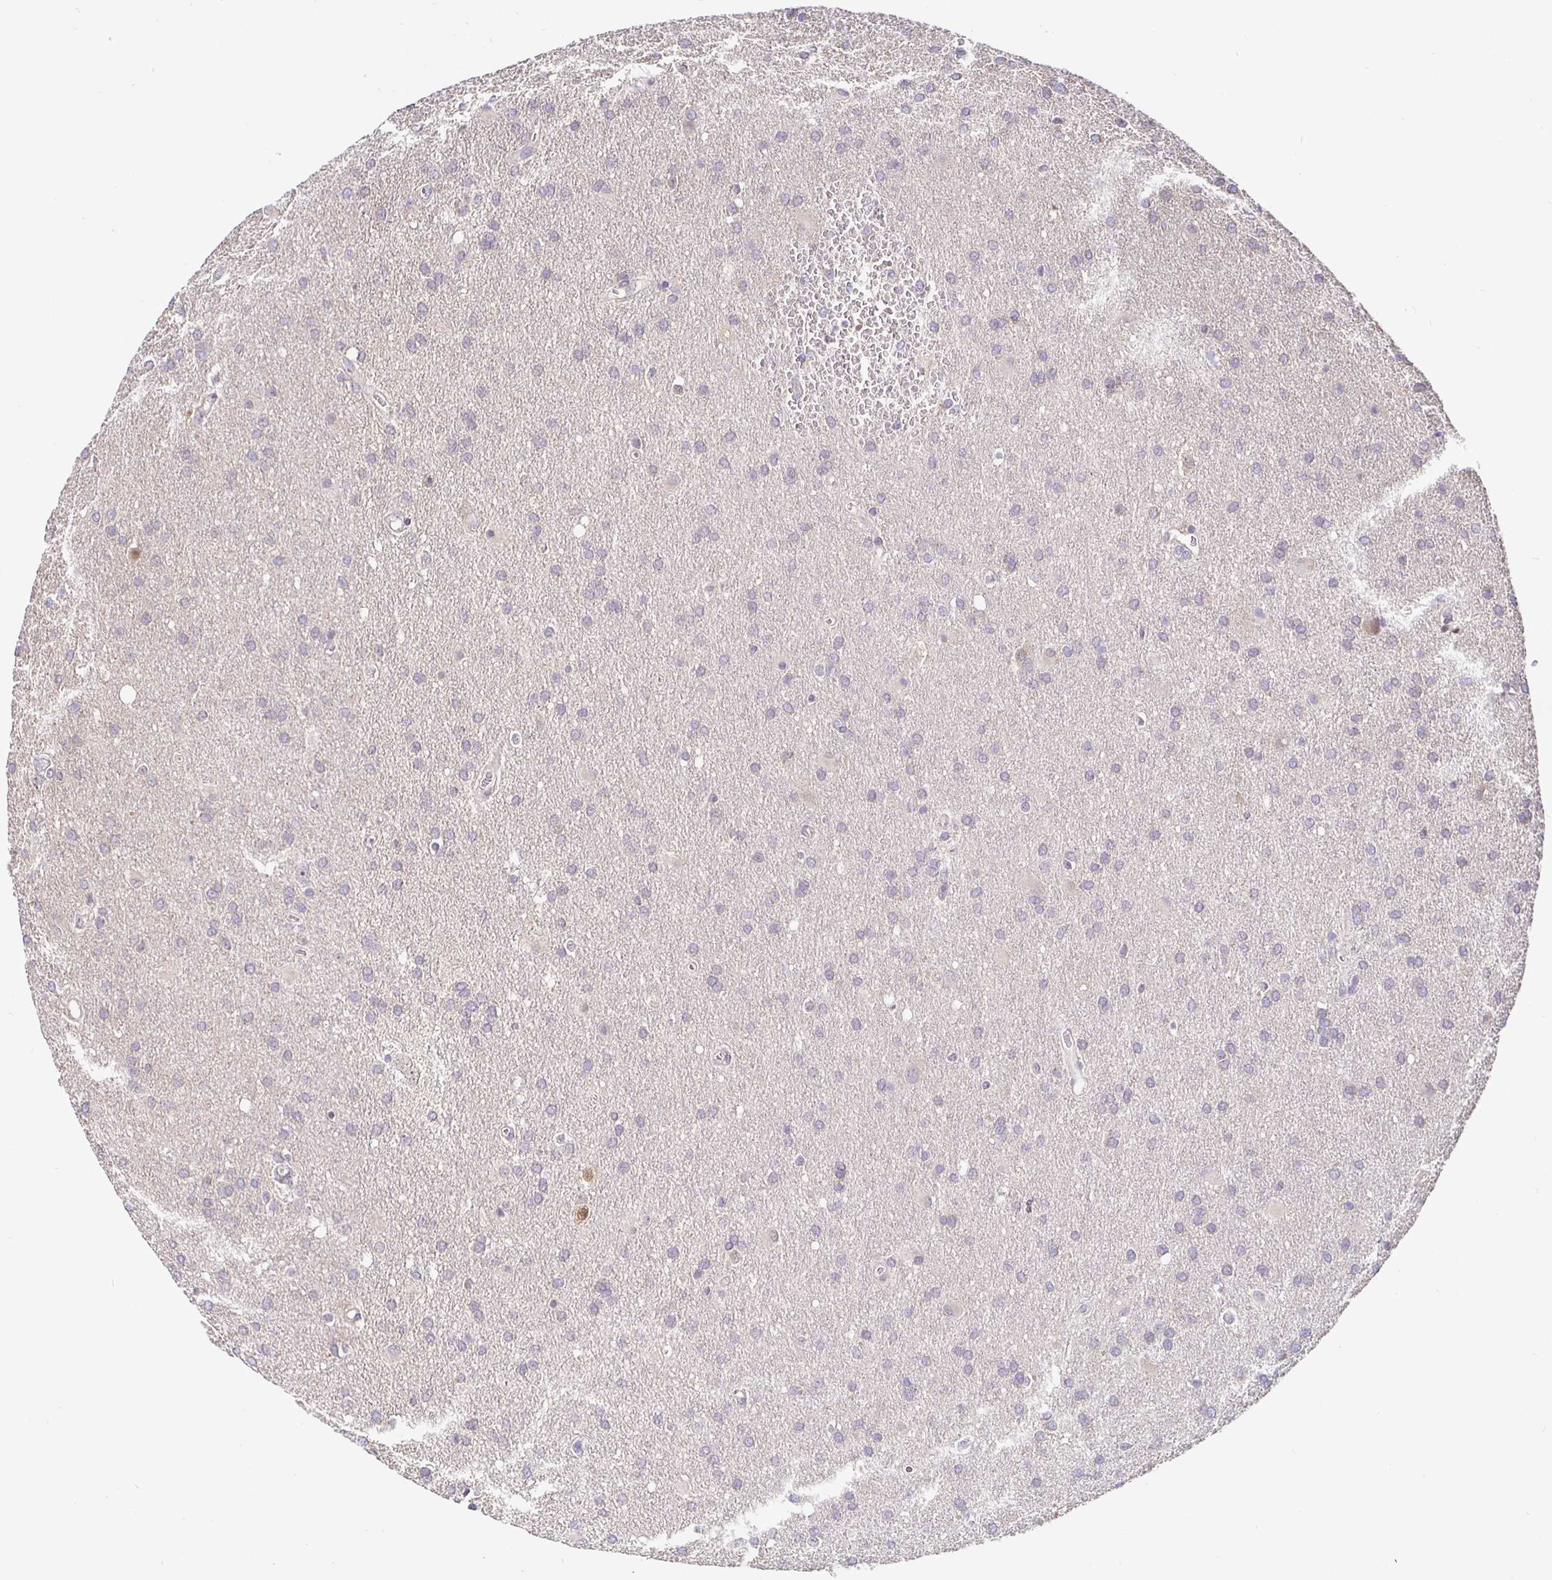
{"staining": {"intensity": "negative", "quantity": "none", "location": "none"}, "tissue": "glioma", "cell_type": "Tumor cells", "image_type": "cancer", "snomed": [{"axis": "morphology", "description": "Glioma, malignant, Low grade"}, {"axis": "topography", "description": "Brain"}], "caption": "This is an immunohistochemistry histopathology image of glioma. There is no expression in tumor cells.", "gene": "SATB1", "patient": {"sex": "male", "age": 66}}